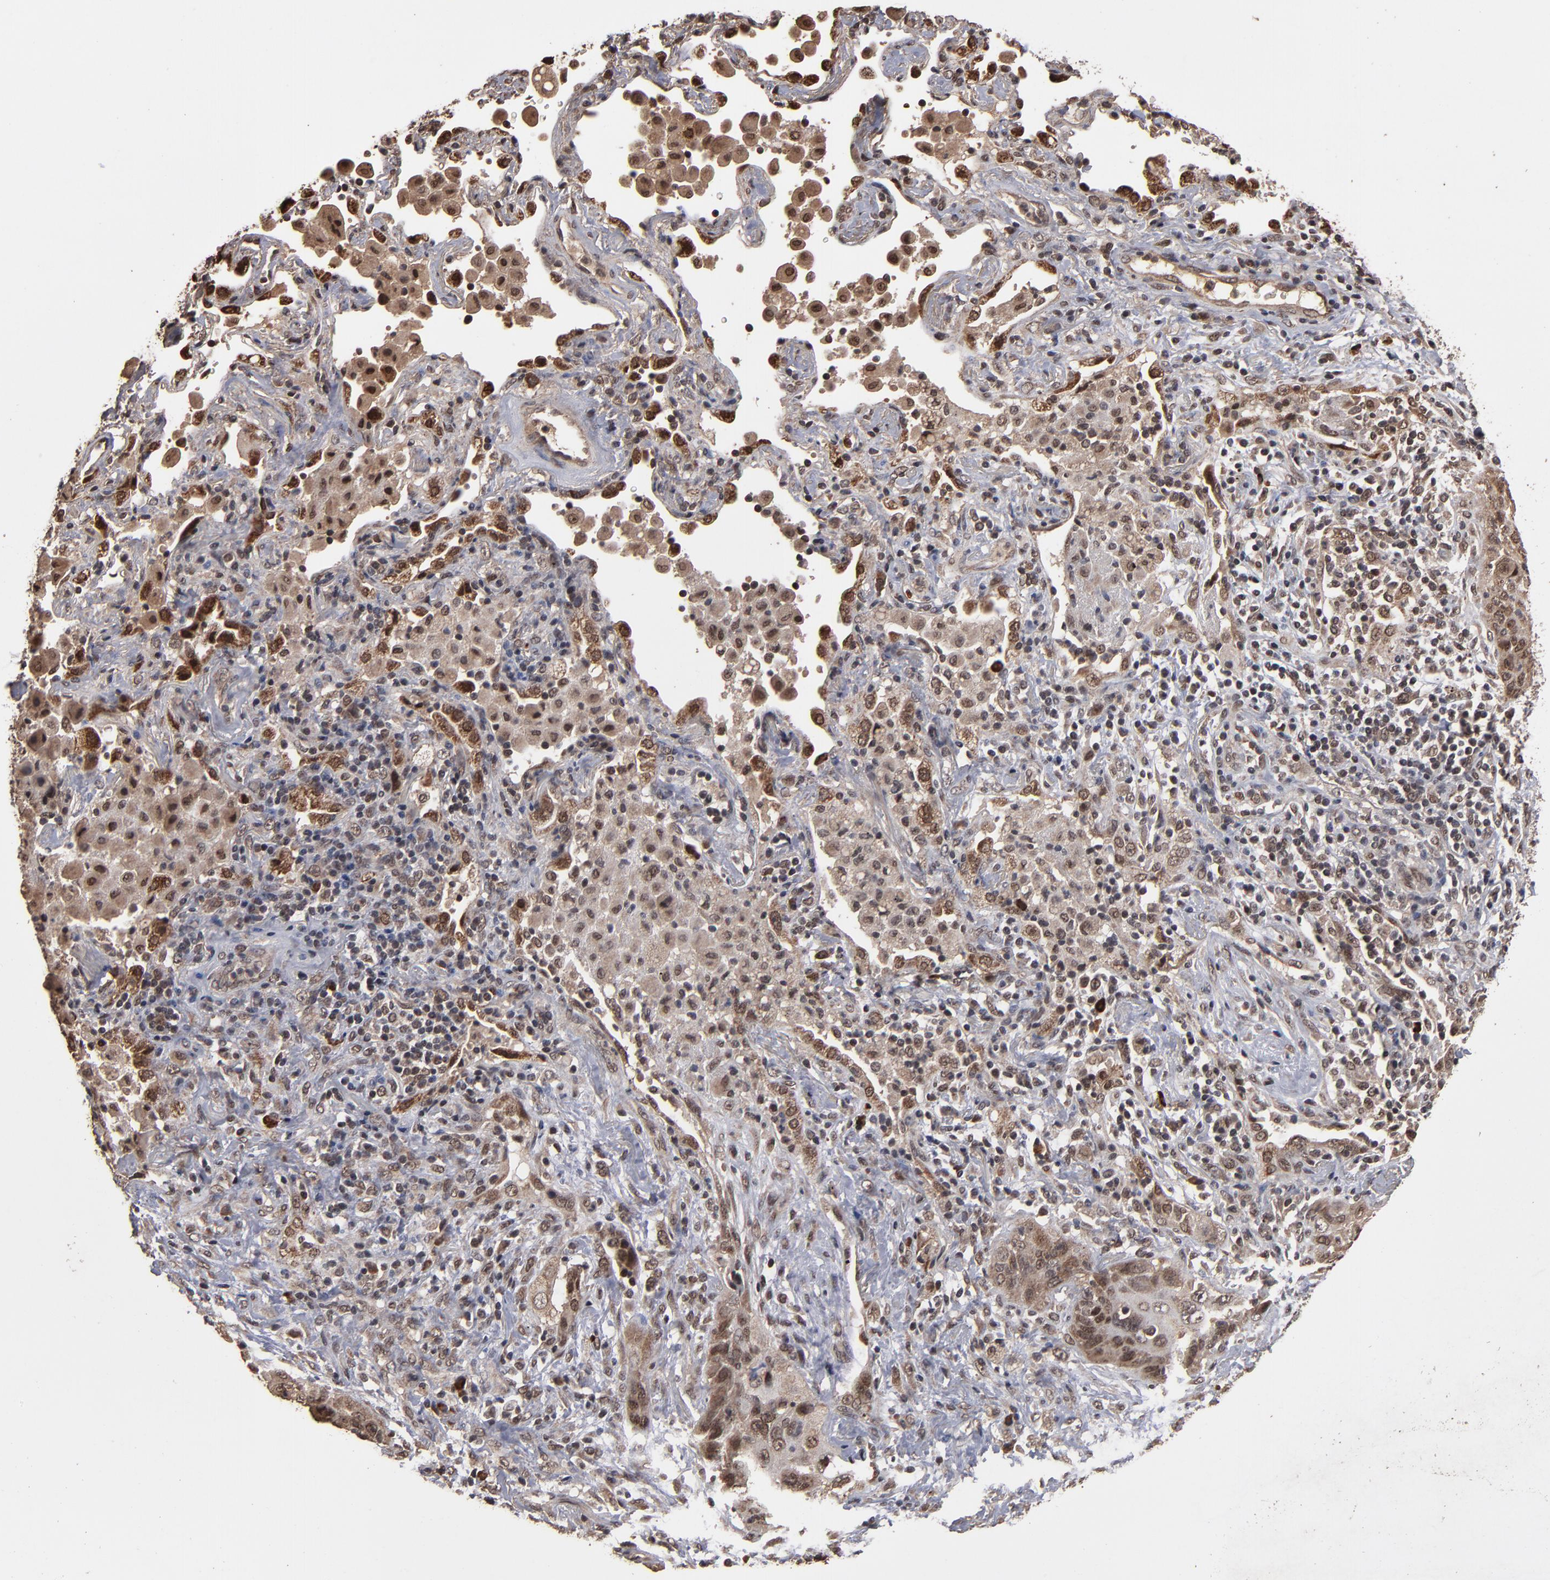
{"staining": {"intensity": "weak", "quantity": ">75%", "location": "cytoplasmic/membranous,nuclear"}, "tissue": "lung cancer", "cell_type": "Tumor cells", "image_type": "cancer", "snomed": [{"axis": "morphology", "description": "Squamous cell carcinoma, NOS"}, {"axis": "topography", "description": "Lung"}], "caption": "The histopathology image displays immunohistochemical staining of lung cancer. There is weak cytoplasmic/membranous and nuclear expression is identified in approximately >75% of tumor cells.", "gene": "NXF2B", "patient": {"sex": "female", "age": 67}}